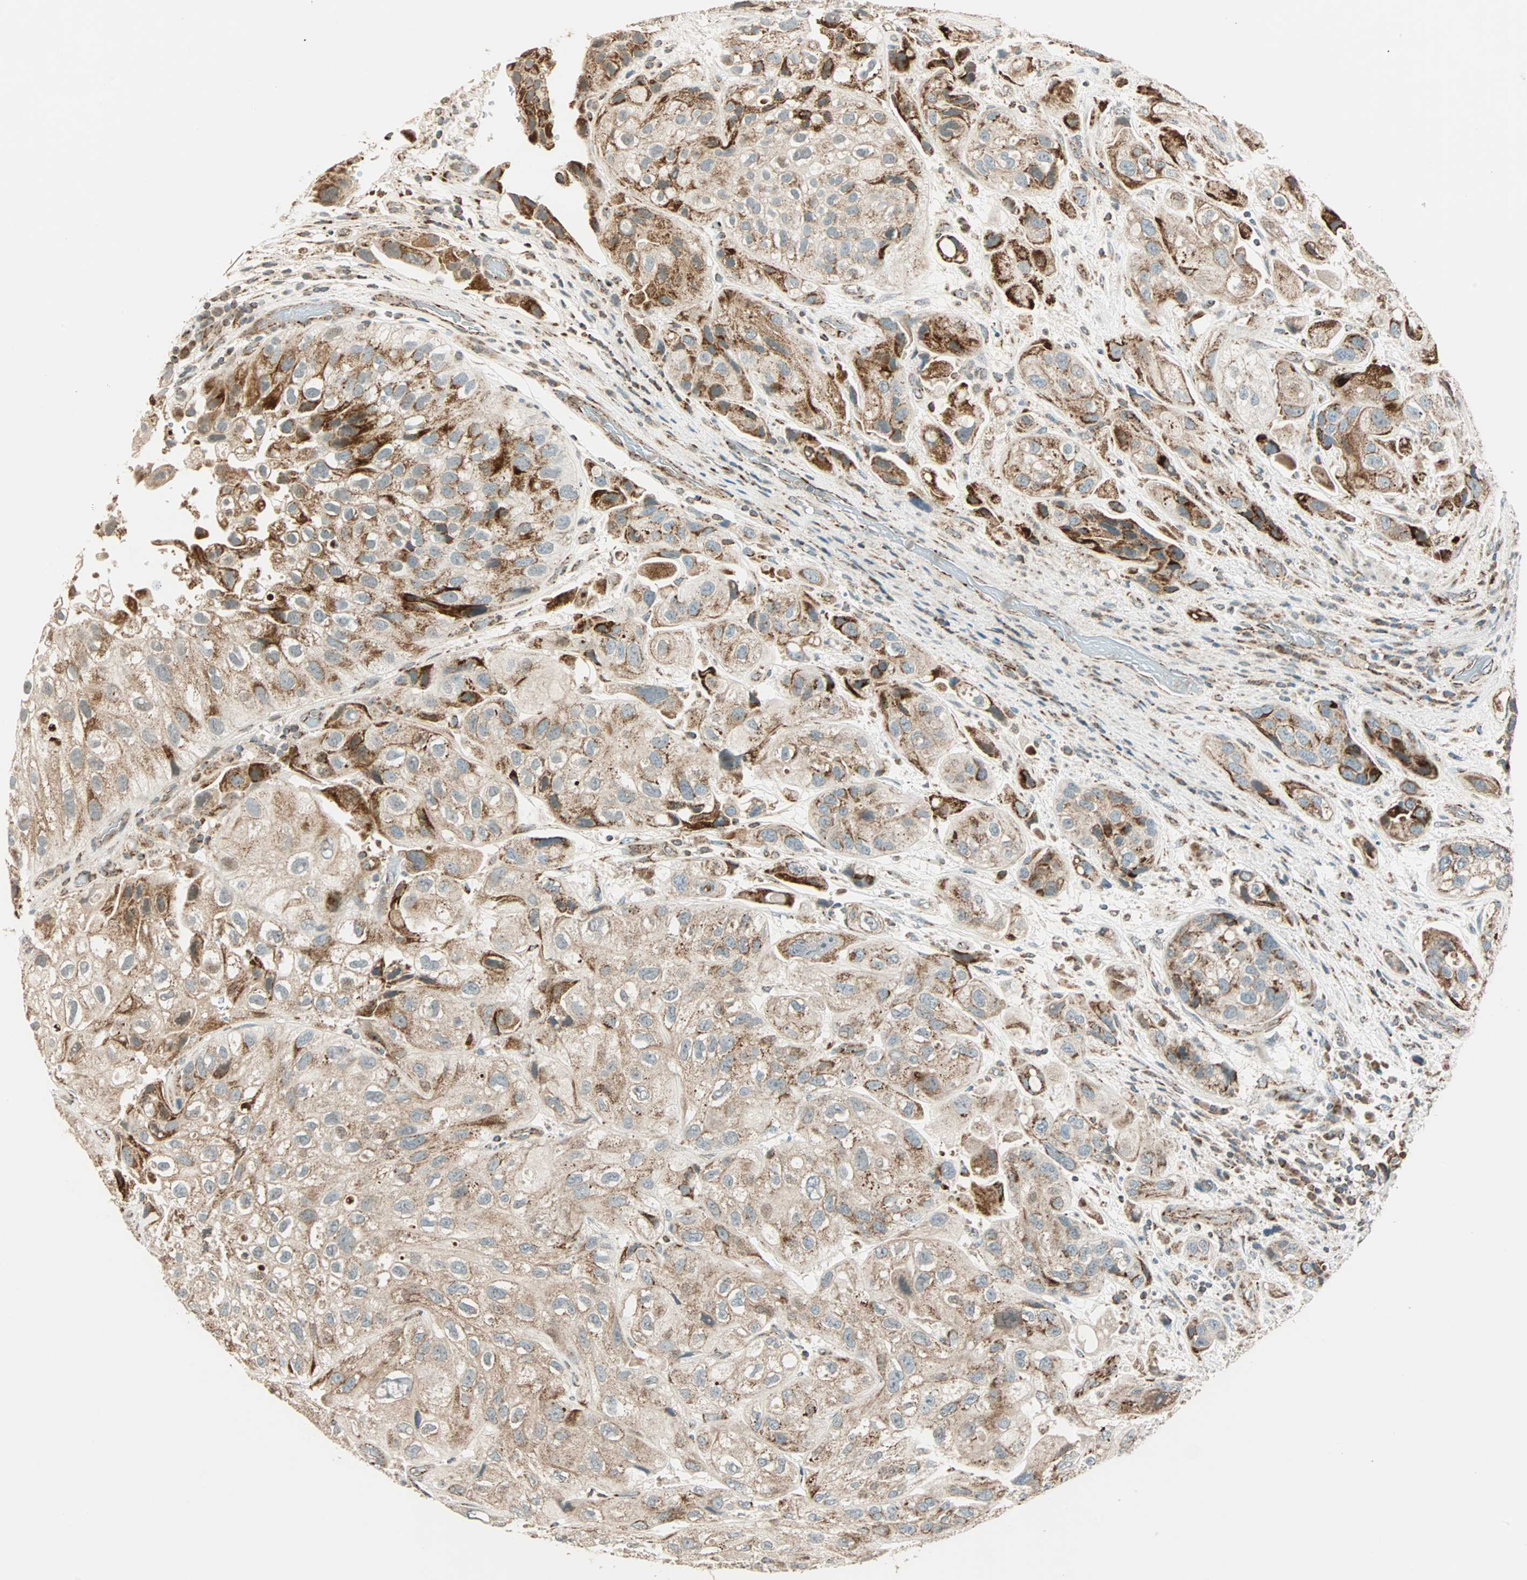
{"staining": {"intensity": "moderate", "quantity": "25%-75%", "location": "cytoplasmic/membranous"}, "tissue": "urothelial cancer", "cell_type": "Tumor cells", "image_type": "cancer", "snomed": [{"axis": "morphology", "description": "Urothelial carcinoma, High grade"}, {"axis": "topography", "description": "Urinary bladder"}], "caption": "Protein staining exhibits moderate cytoplasmic/membranous positivity in approximately 25%-75% of tumor cells in high-grade urothelial carcinoma.", "gene": "SPRY4", "patient": {"sex": "female", "age": 64}}